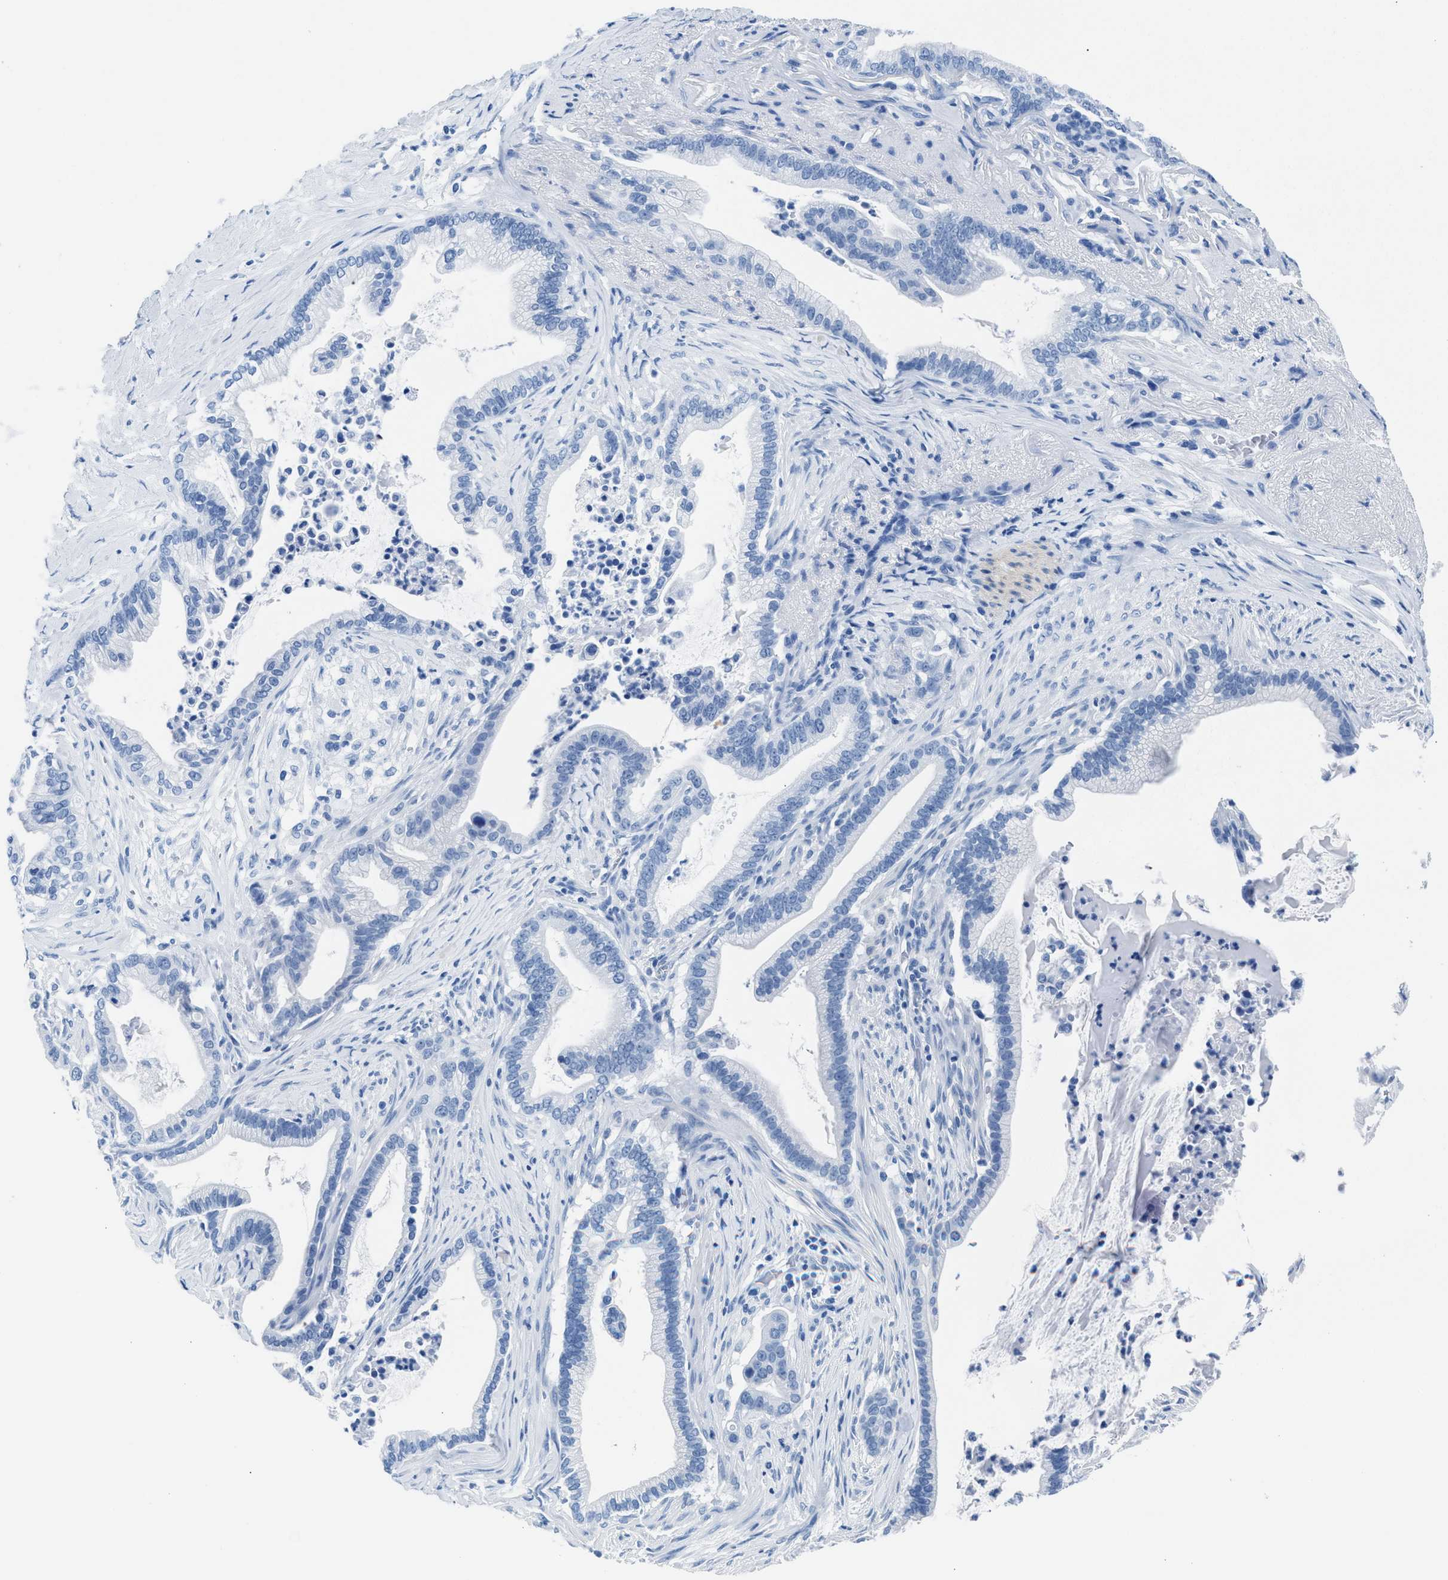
{"staining": {"intensity": "negative", "quantity": "none", "location": "none"}, "tissue": "pancreatic cancer", "cell_type": "Tumor cells", "image_type": "cancer", "snomed": [{"axis": "morphology", "description": "Adenocarcinoma, NOS"}, {"axis": "topography", "description": "Pancreas"}], "caption": "Tumor cells show no significant protein expression in adenocarcinoma (pancreatic).", "gene": "CPS1", "patient": {"sex": "male", "age": 69}}